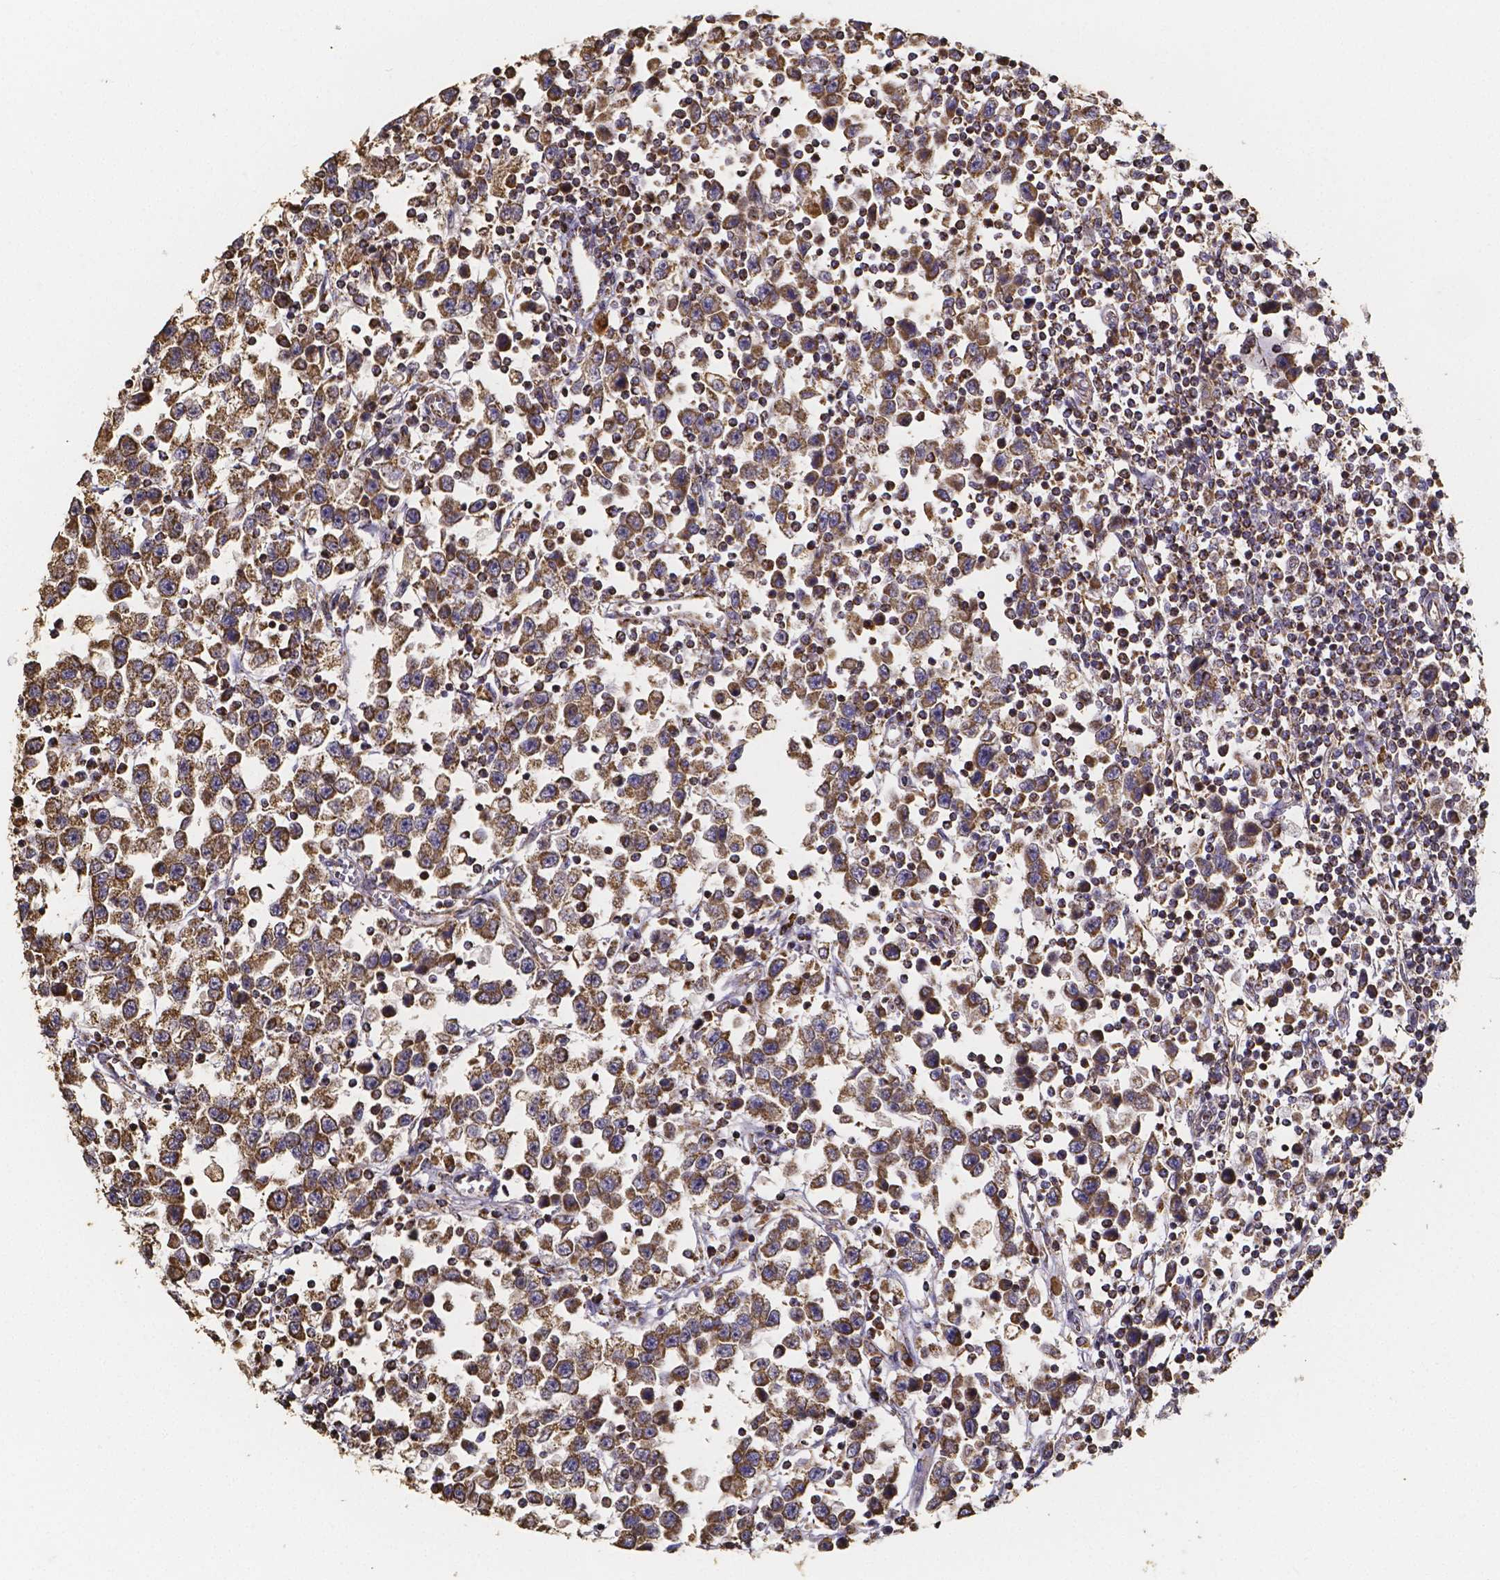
{"staining": {"intensity": "moderate", "quantity": ">75%", "location": "cytoplasmic/membranous"}, "tissue": "testis cancer", "cell_type": "Tumor cells", "image_type": "cancer", "snomed": [{"axis": "morphology", "description": "Seminoma, NOS"}, {"axis": "topography", "description": "Testis"}], "caption": "Protein analysis of testis cancer (seminoma) tissue reveals moderate cytoplasmic/membranous expression in about >75% of tumor cells.", "gene": "SLC35D2", "patient": {"sex": "male", "age": 34}}